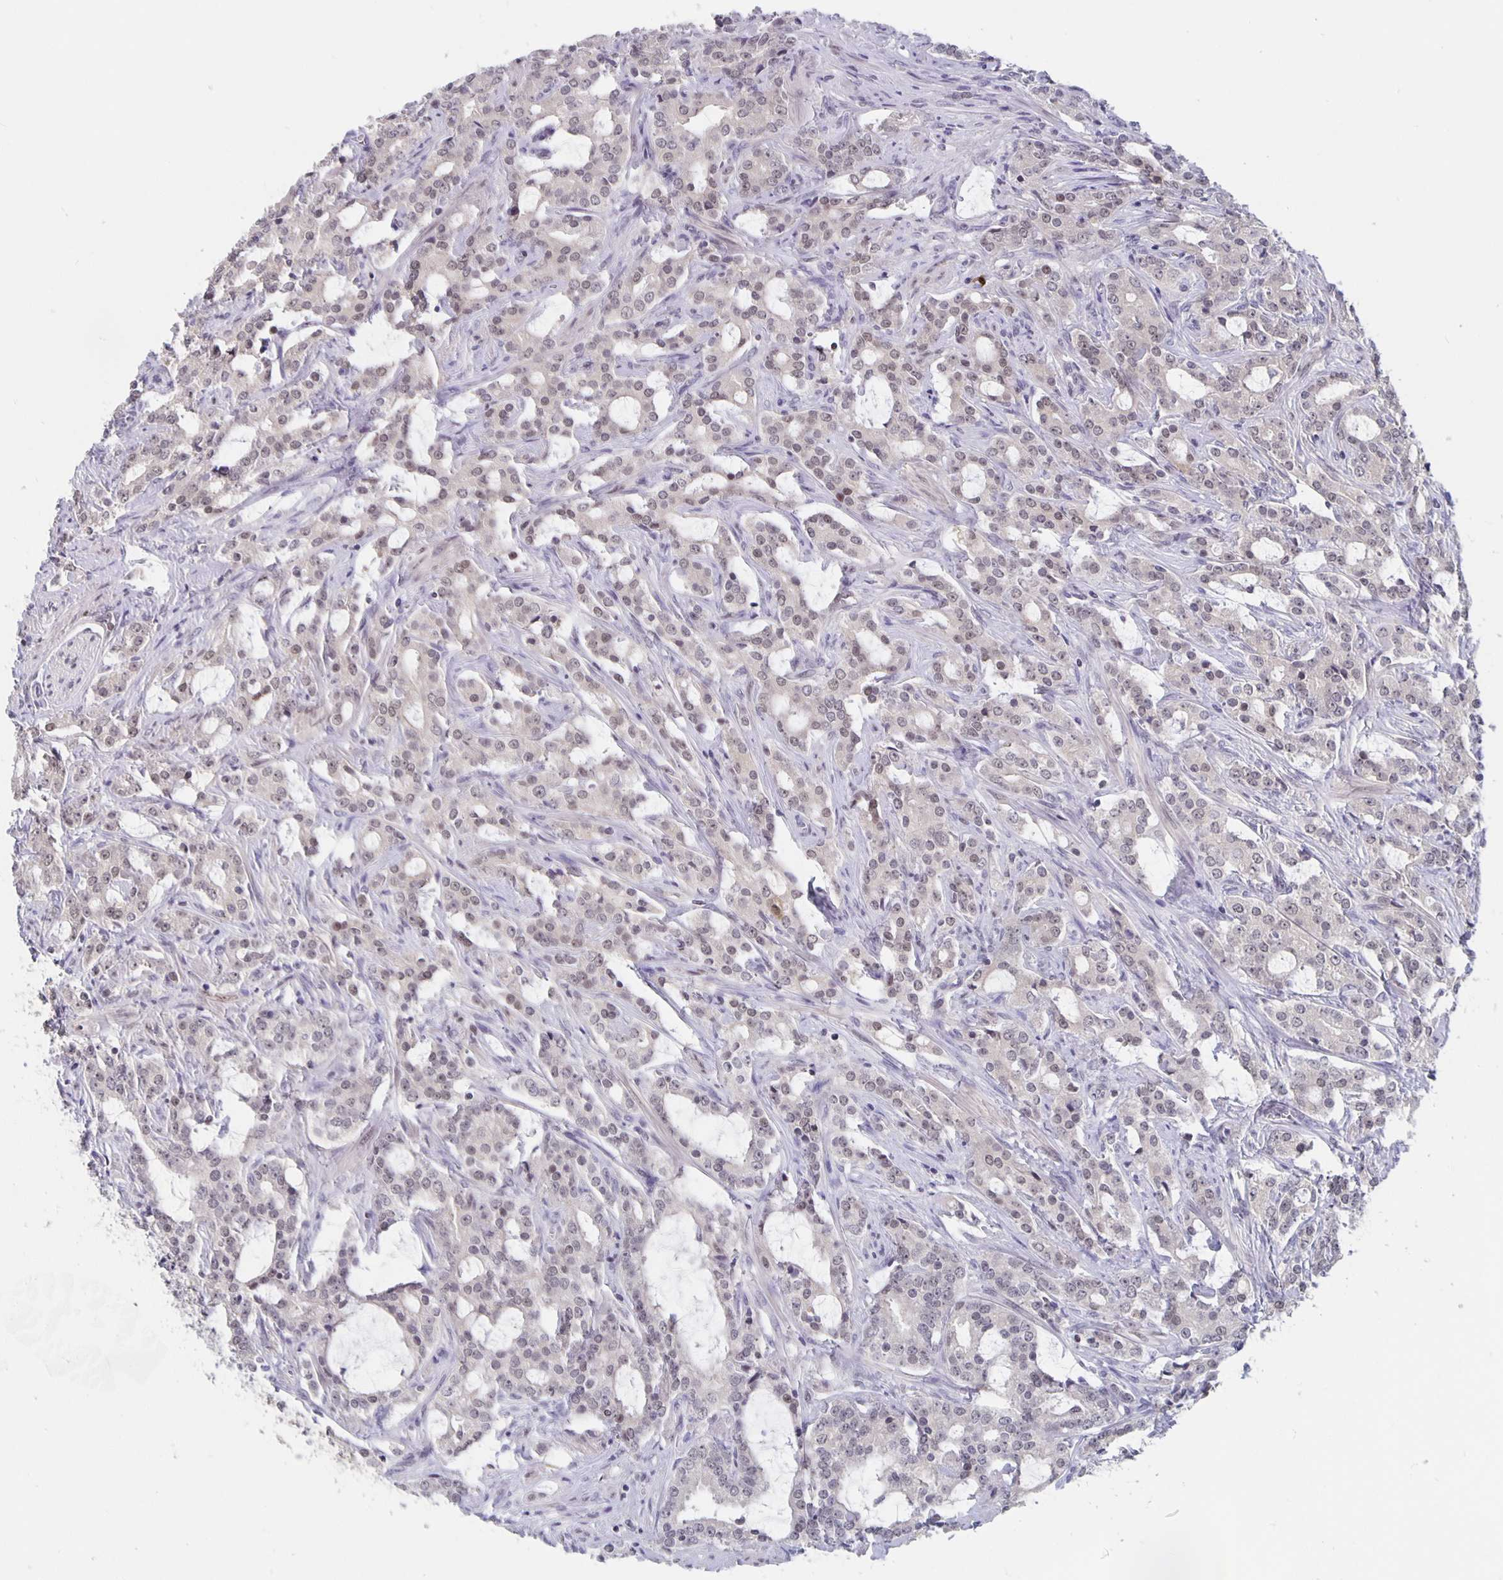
{"staining": {"intensity": "weak", "quantity": "<25%", "location": "nuclear"}, "tissue": "prostate cancer", "cell_type": "Tumor cells", "image_type": "cancer", "snomed": [{"axis": "morphology", "description": "Adenocarcinoma, Medium grade"}, {"axis": "topography", "description": "Prostate"}], "caption": "IHC of human medium-grade adenocarcinoma (prostate) exhibits no expression in tumor cells.", "gene": "ZNF691", "patient": {"sex": "male", "age": 57}}